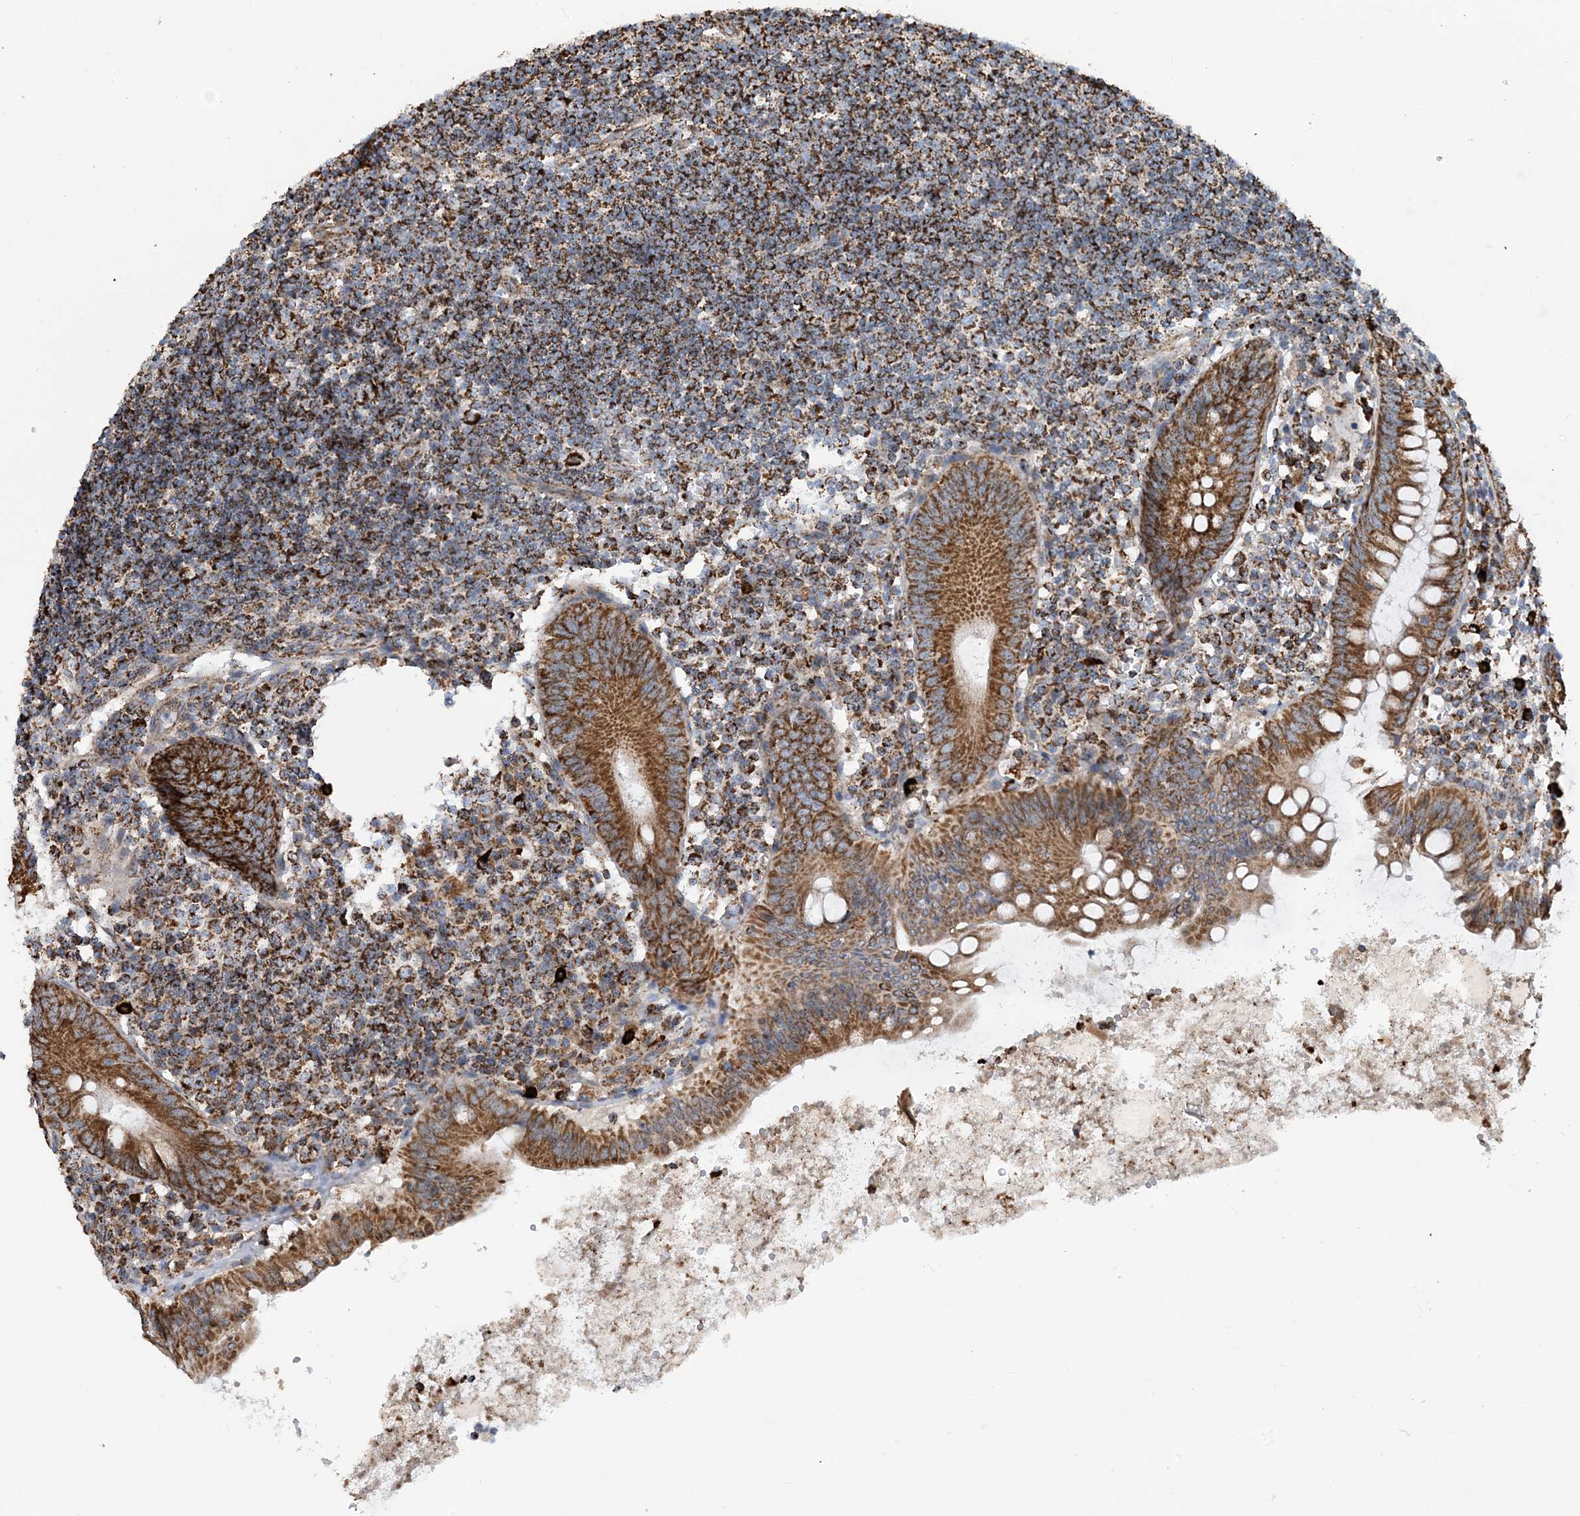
{"staining": {"intensity": "strong", "quantity": ">75%", "location": "cytoplasmic/membranous"}, "tissue": "appendix", "cell_type": "Glandular cells", "image_type": "normal", "snomed": [{"axis": "morphology", "description": "Normal tissue, NOS"}, {"axis": "topography", "description": "Appendix"}], "caption": "The immunohistochemical stain labels strong cytoplasmic/membranous staining in glandular cells of unremarkable appendix. (DAB (3,3'-diaminobenzidine) IHC with brightfield microscopy, high magnification).", "gene": "PCDHGA1", "patient": {"sex": "female", "age": 54}}